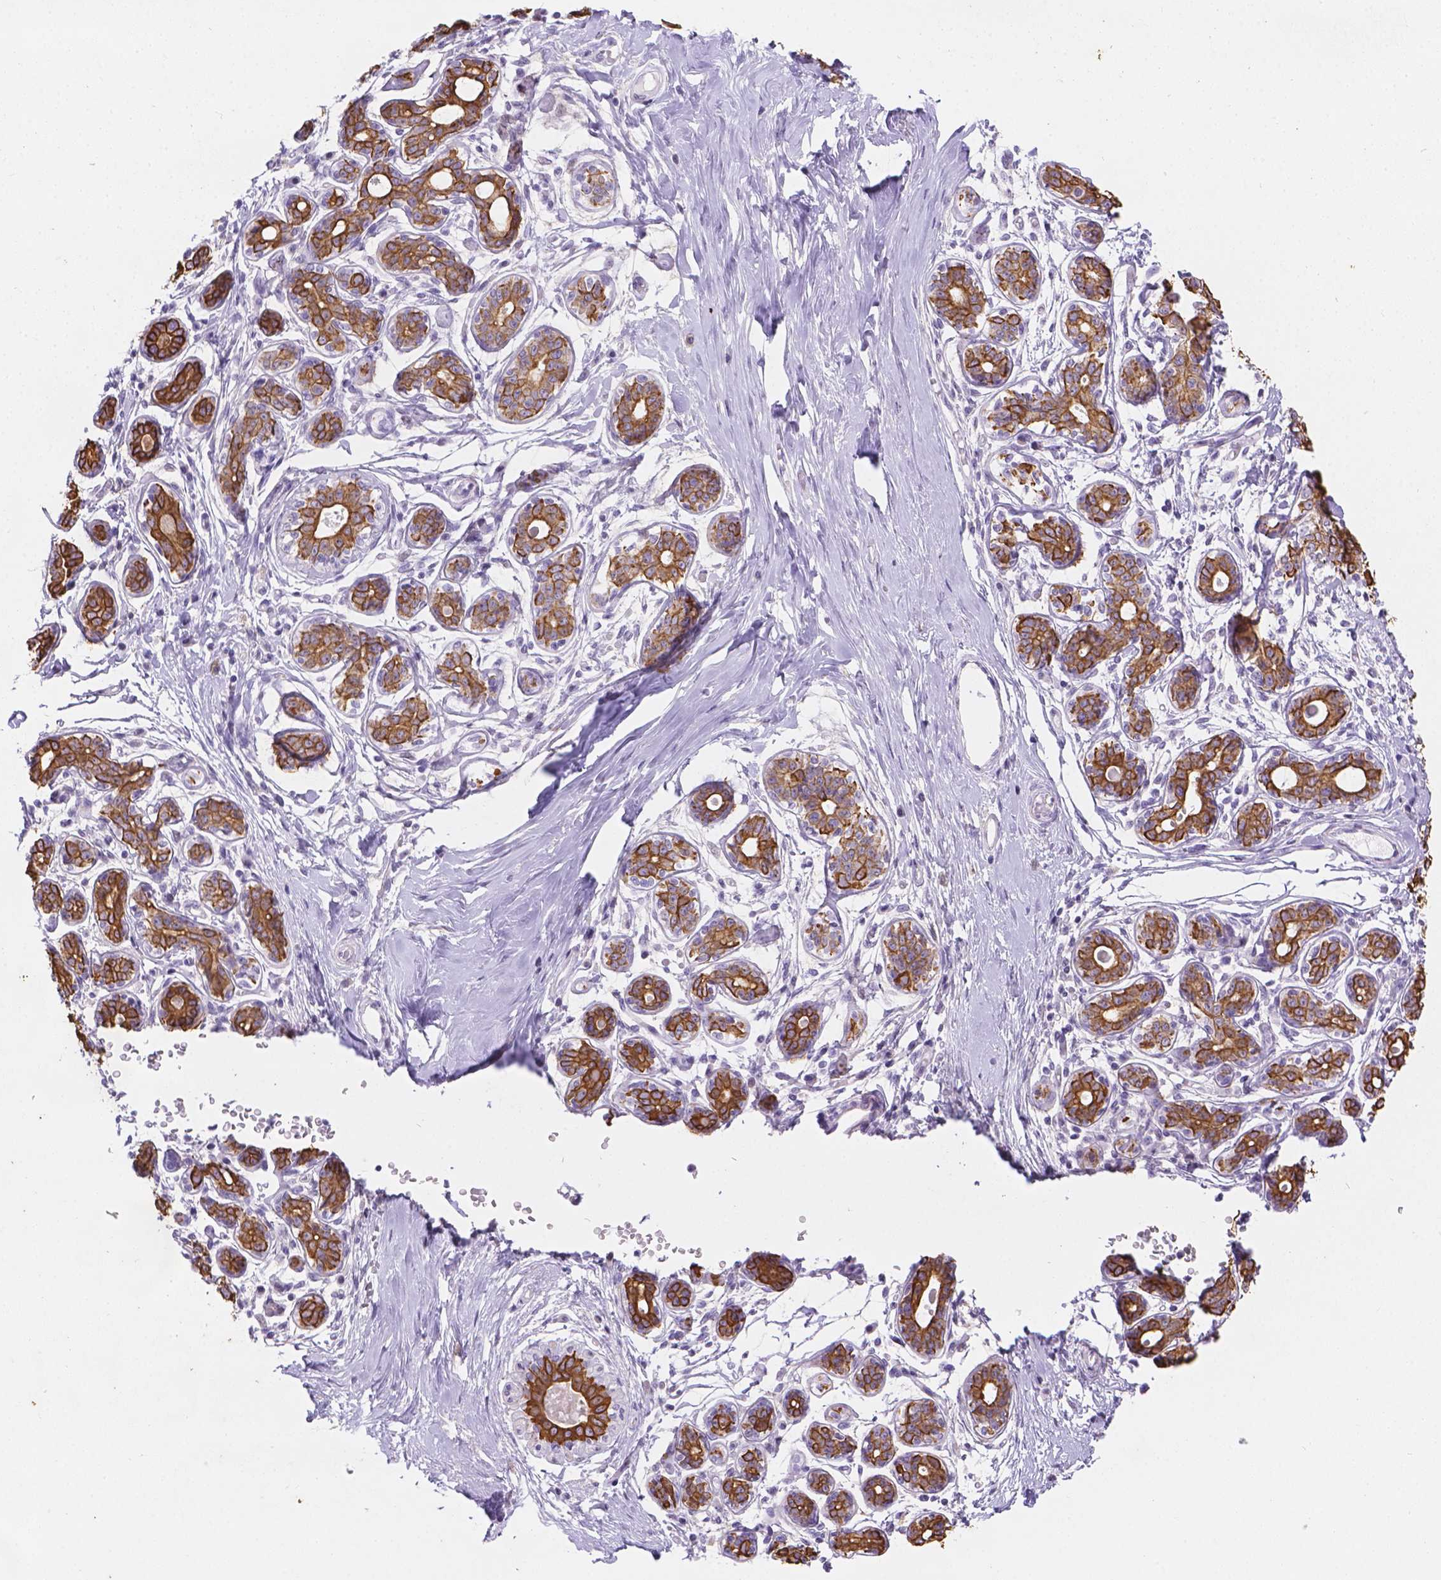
{"staining": {"intensity": "negative", "quantity": "none", "location": "none"}, "tissue": "breast", "cell_type": "Adipocytes", "image_type": "normal", "snomed": [{"axis": "morphology", "description": "Normal tissue, NOS"}, {"axis": "topography", "description": "Skin"}, {"axis": "topography", "description": "Breast"}], "caption": "Immunohistochemistry of benign breast demonstrates no staining in adipocytes.", "gene": "DMWD", "patient": {"sex": "female", "age": 43}}